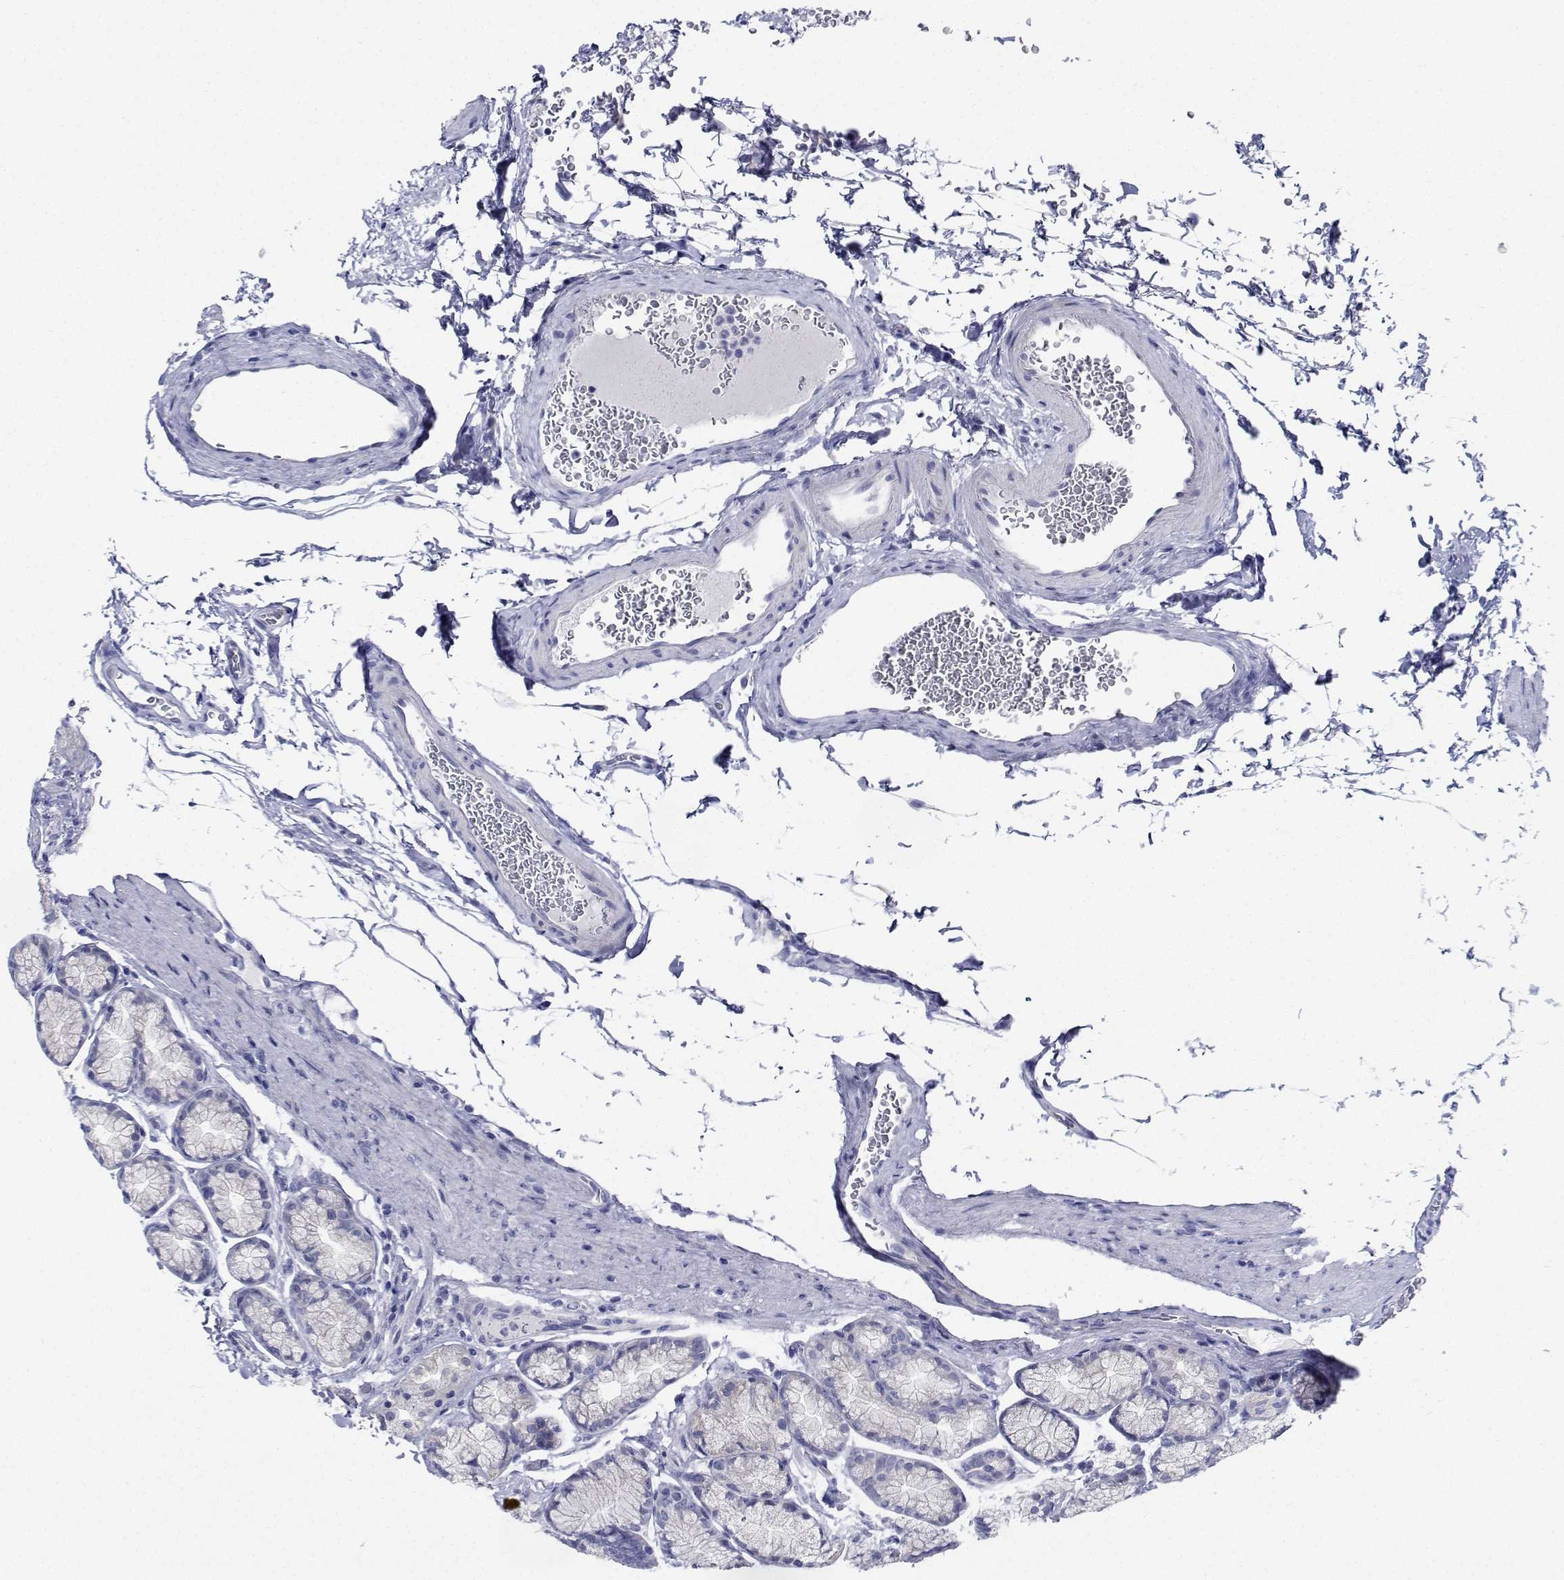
{"staining": {"intensity": "negative", "quantity": "none", "location": "none"}, "tissue": "stomach", "cell_type": "Glandular cells", "image_type": "normal", "snomed": [{"axis": "morphology", "description": "Normal tissue, NOS"}, {"axis": "morphology", "description": "Adenocarcinoma, NOS"}, {"axis": "morphology", "description": "Adenocarcinoma, High grade"}, {"axis": "topography", "description": "Stomach, upper"}, {"axis": "topography", "description": "Stomach"}], "caption": "DAB (3,3'-diaminobenzidine) immunohistochemical staining of normal stomach shows no significant positivity in glandular cells.", "gene": "CDHR3", "patient": {"sex": "female", "age": 65}}